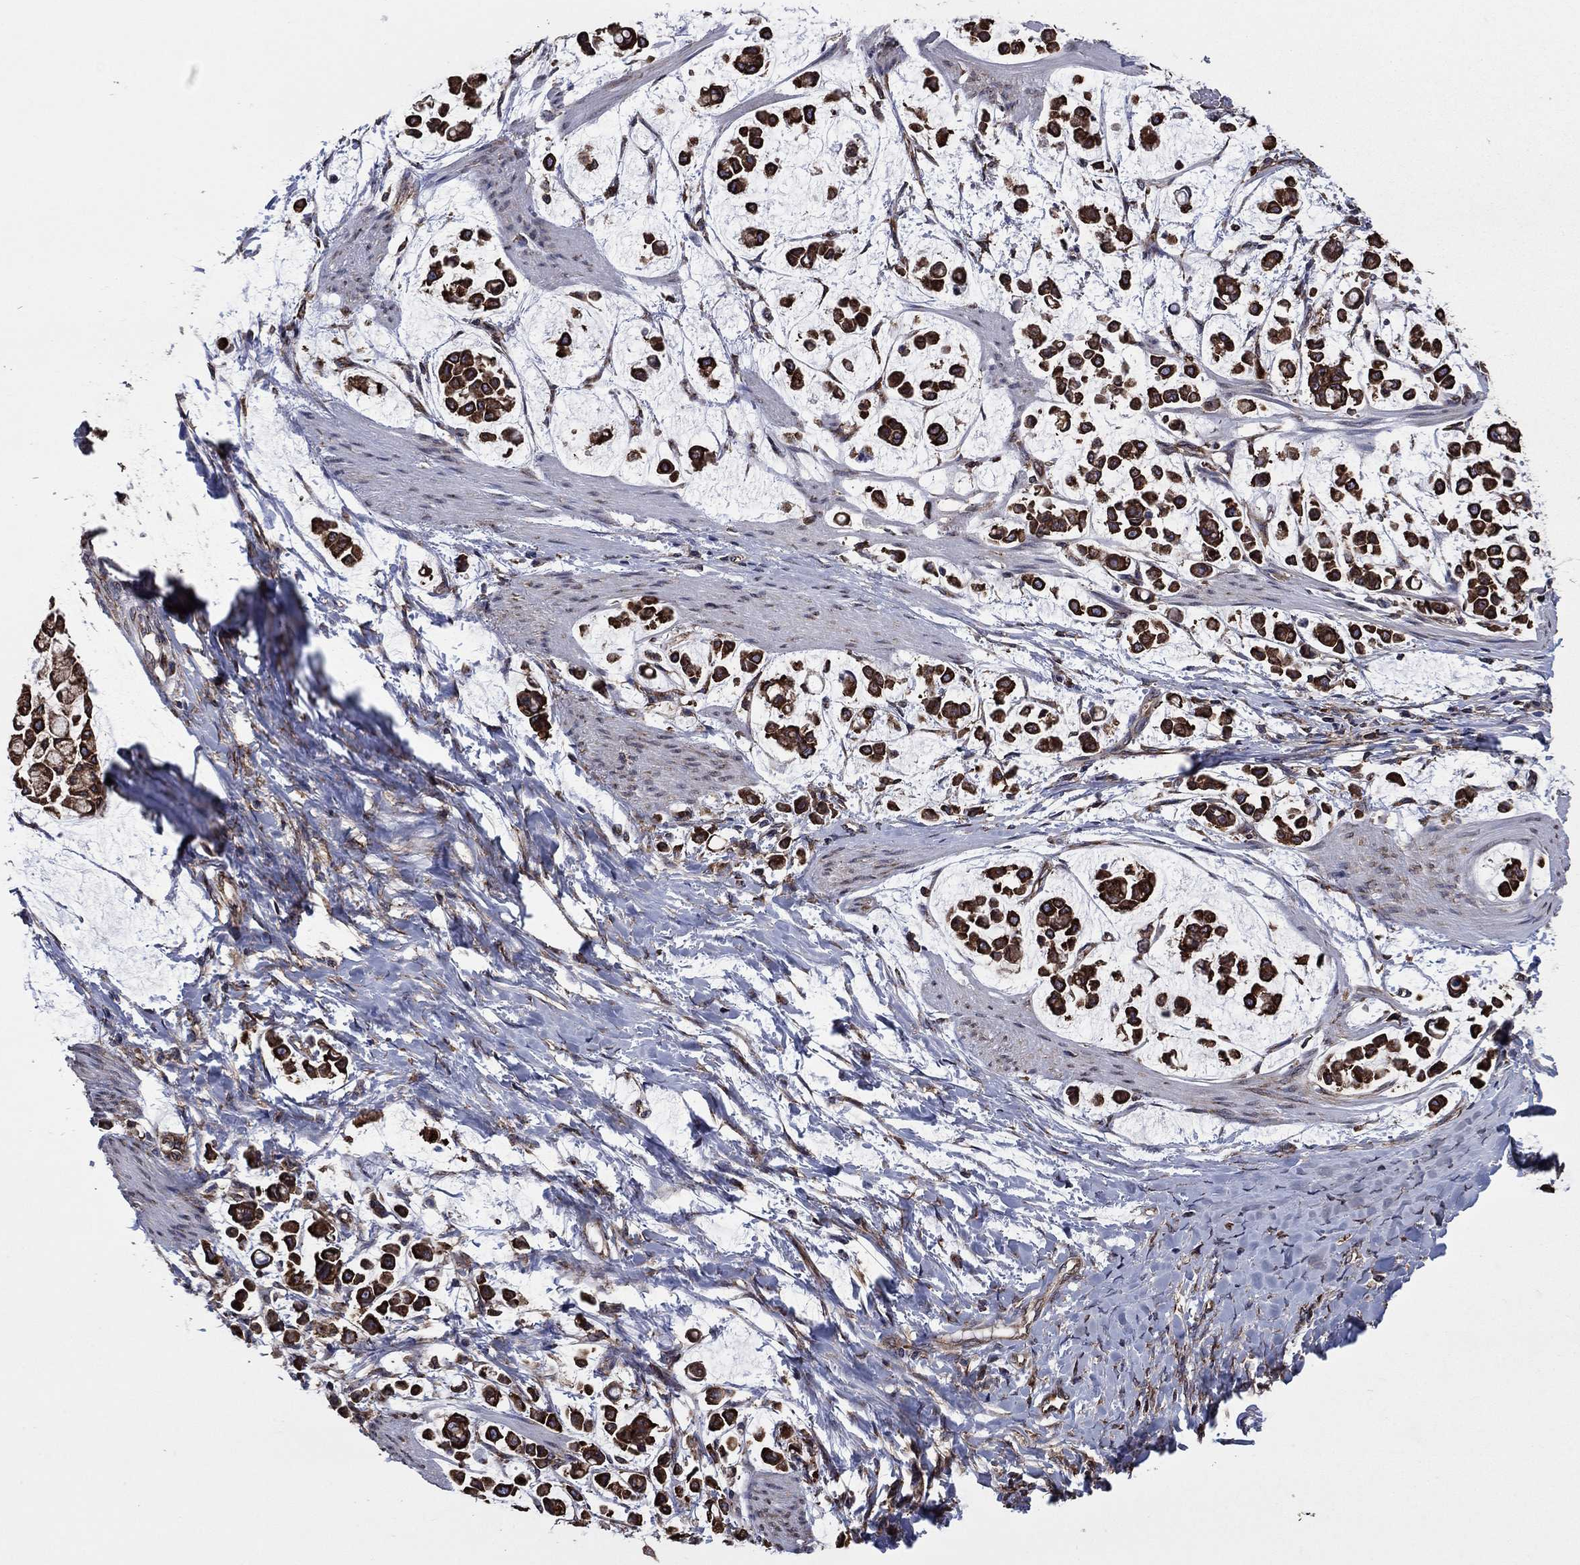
{"staining": {"intensity": "strong", "quantity": ">75%", "location": "cytoplasmic/membranous"}, "tissue": "stomach cancer", "cell_type": "Tumor cells", "image_type": "cancer", "snomed": [{"axis": "morphology", "description": "Adenocarcinoma, NOS"}, {"axis": "topography", "description": "Stomach"}], "caption": "This is an image of IHC staining of stomach cancer, which shows strong positivity in the cytoplasmic/membranous of tumor cells.", "gene": "YBX1", "patient": {"sex": "male", "age": 82}}